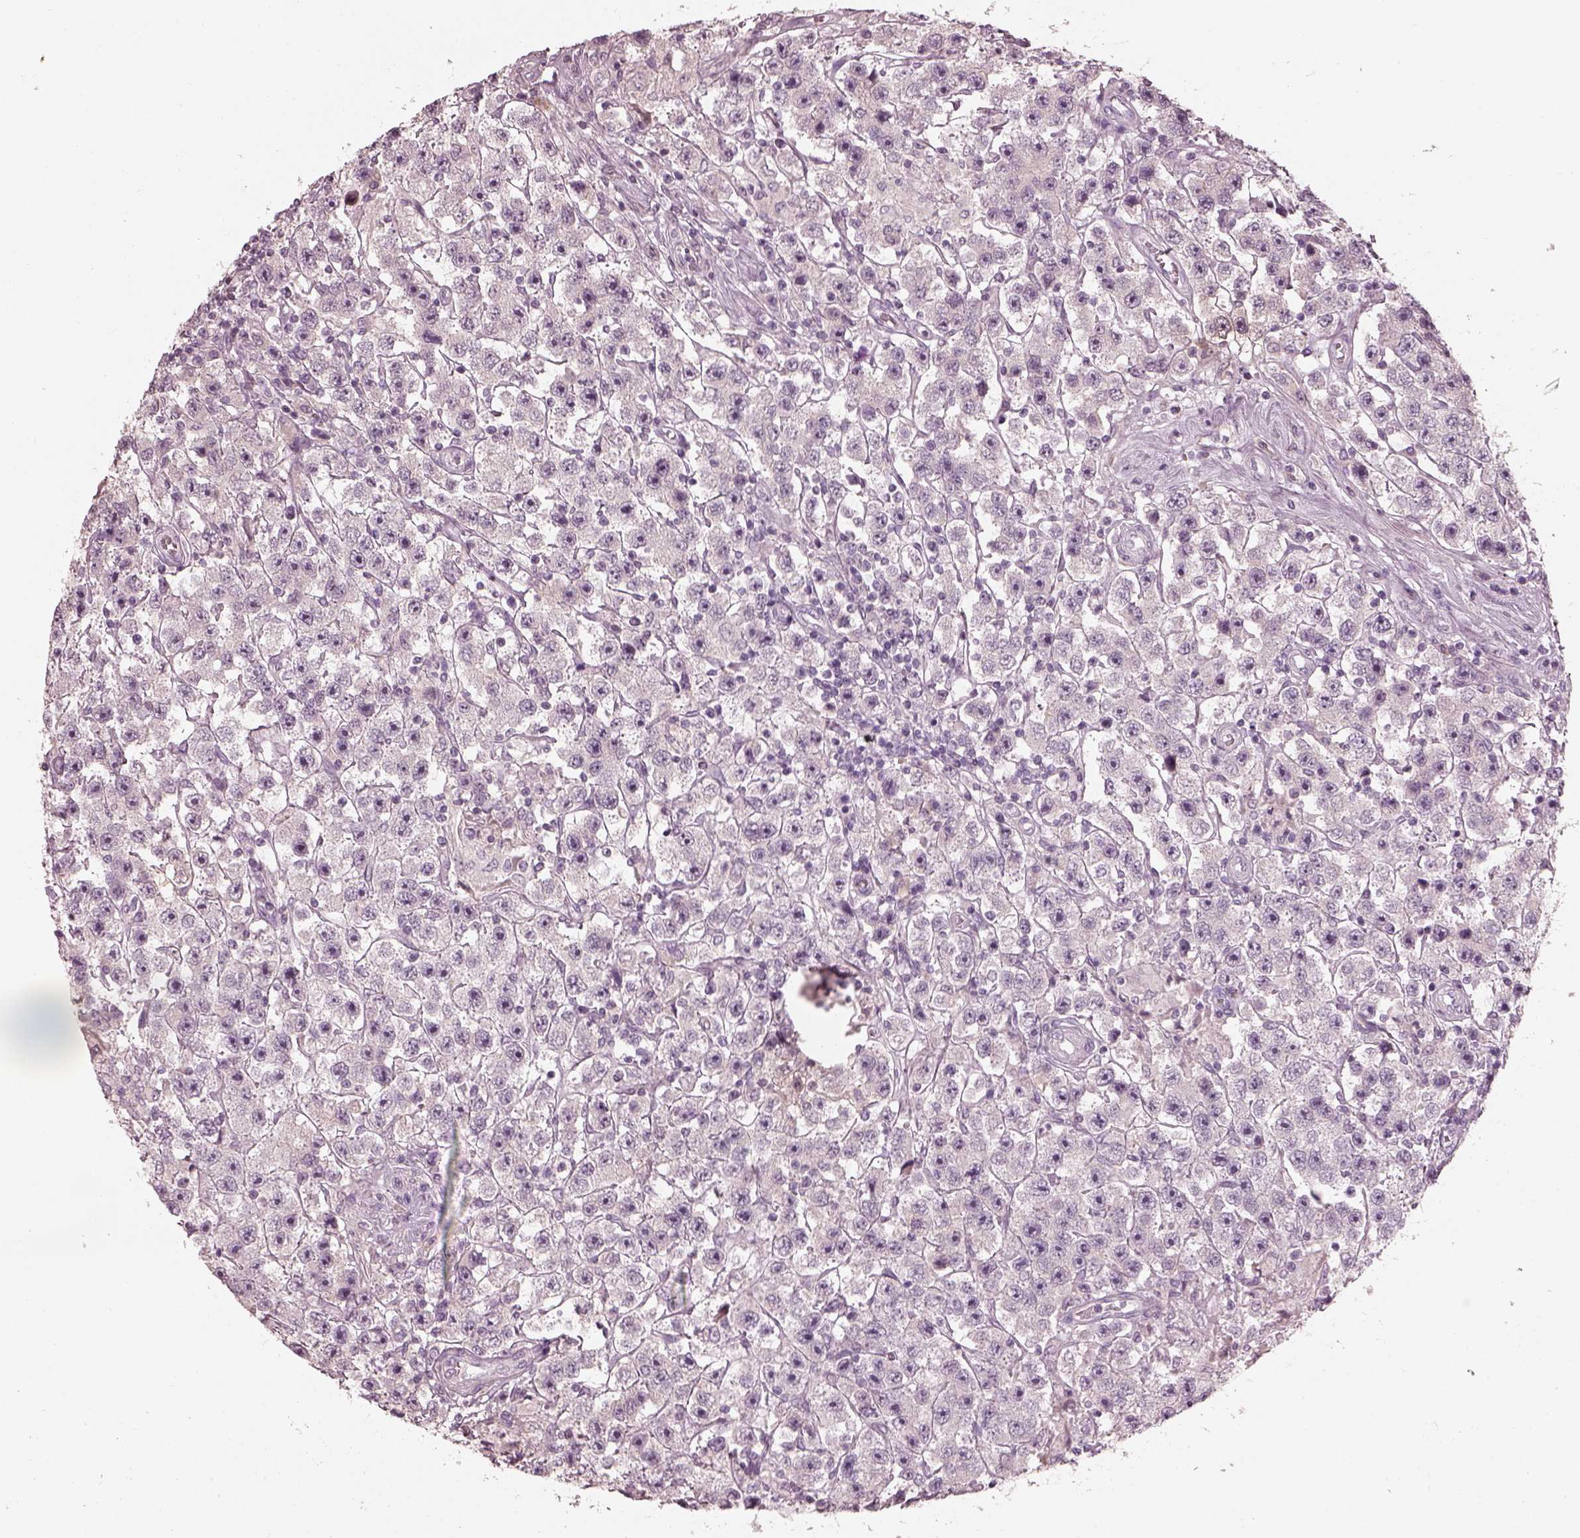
{"staining": {"intensity": "negative", "quantity": "none", "location": "none"}, "tissue": "testis cancer", "cell_type": "Tumor cells", "image_type": "cancer", "snomed": [{"axis": "morphology", "description": "Seminoma, NOS"}, {"axis": "topography", "description": "Testis"}], "caption": "High magnification brightfield microscopy of testis seminoma stained with DAB (brown) and counterstained with hematoxylin (blue): tumor cells show no significant positivity.", "gene": "OPTC", "patient": {"sex": "male", "age": 45}}